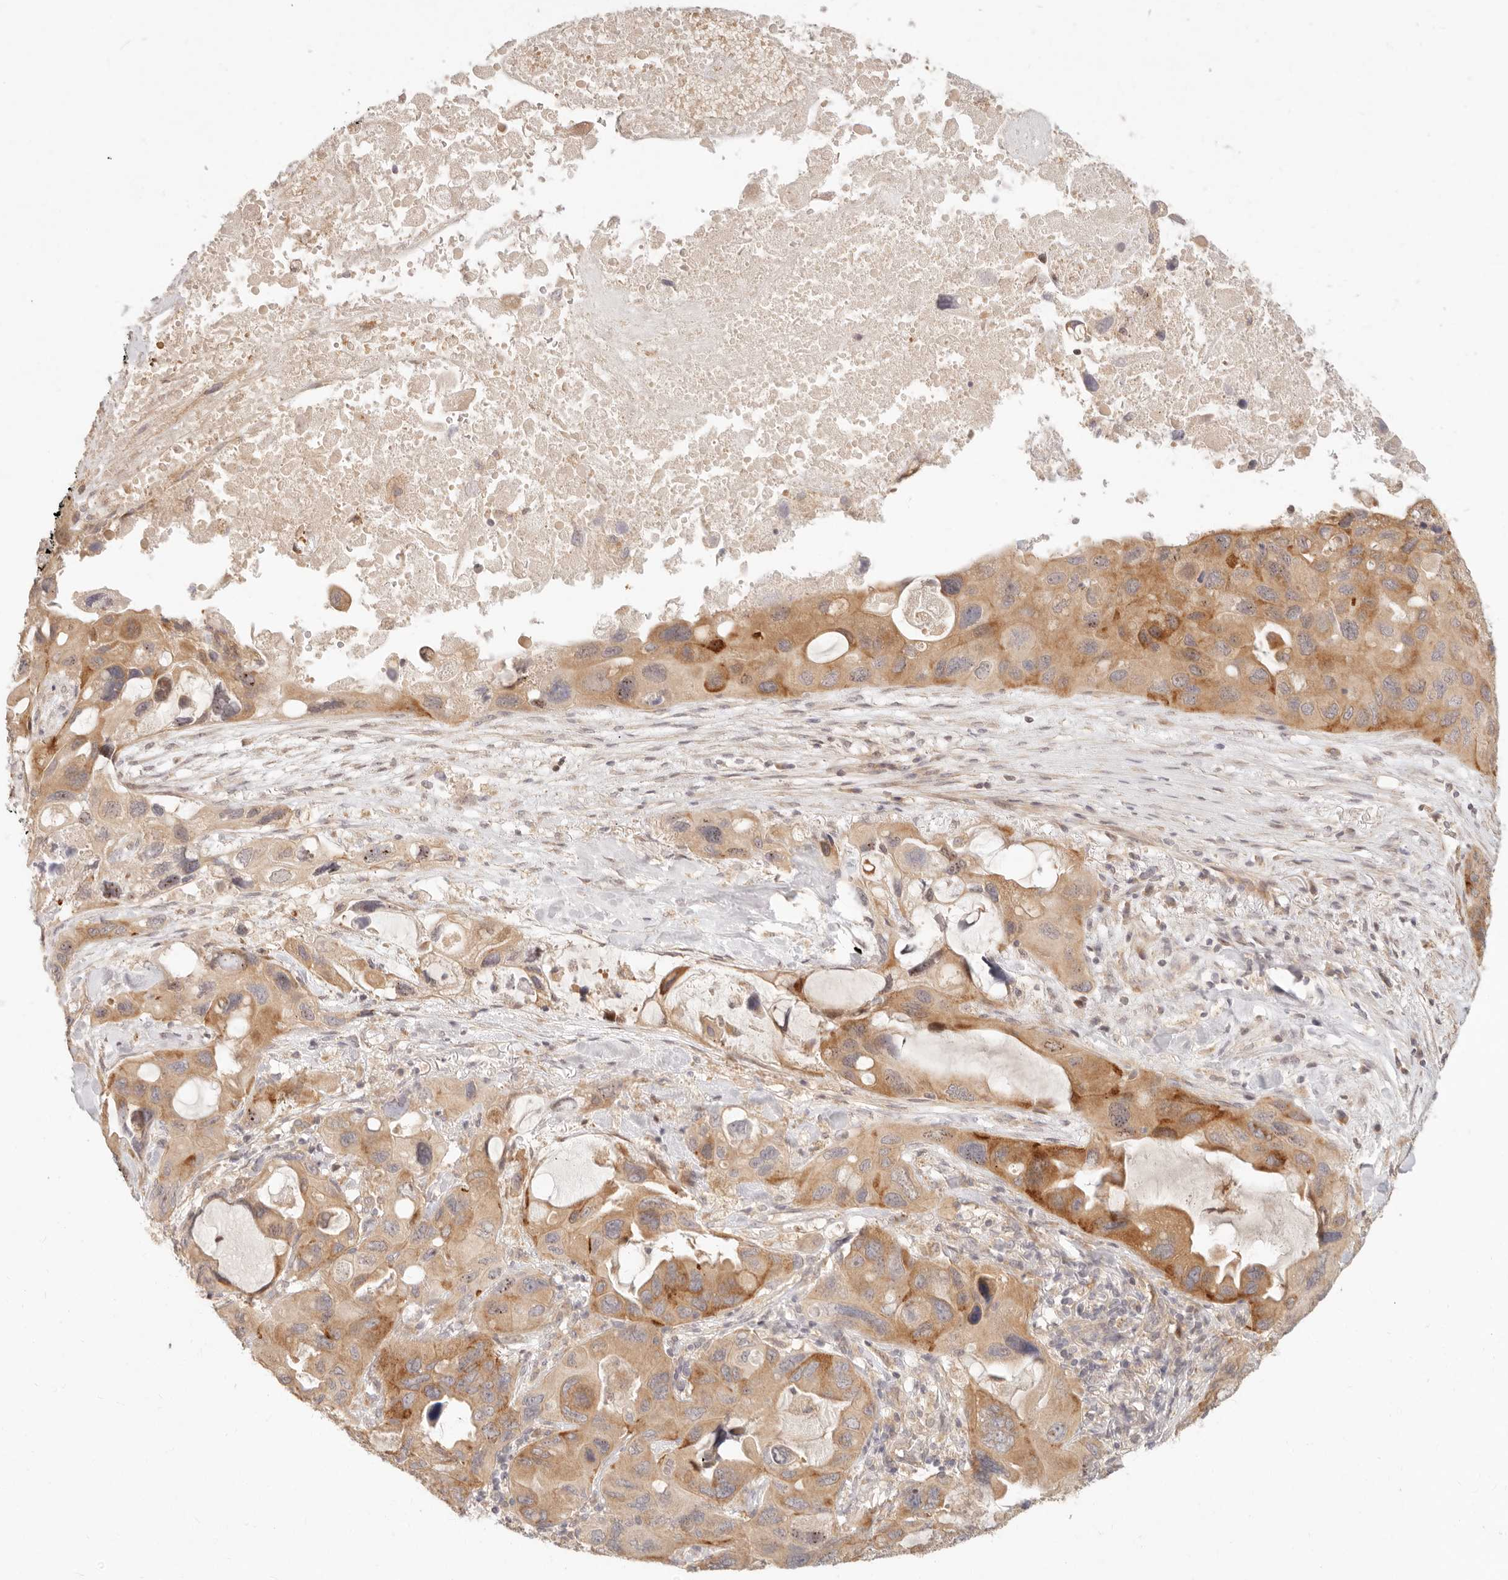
{"staining": {"intensity": "moderate", "quantity": ">75%", "location": "cytoplasmic/membranous"}, "tissue": "lung cancer", "cell_type": "Tumor cells", "image_type": "cancer", "snomed": [{"axis": "morphology", "description": "Squamous cell carcinoma, NOS"}, {"axis": "topography", "description": "Lung"}], "caption": "Immunohistochemical staining of human squamous cell carcinoma (lung) reveals moderate cytoplasmic/membranous protein staining in about >75% of tumor cells.", "gene": "PPP1R3B", "patient": {"sex": "female", "age": 73}}